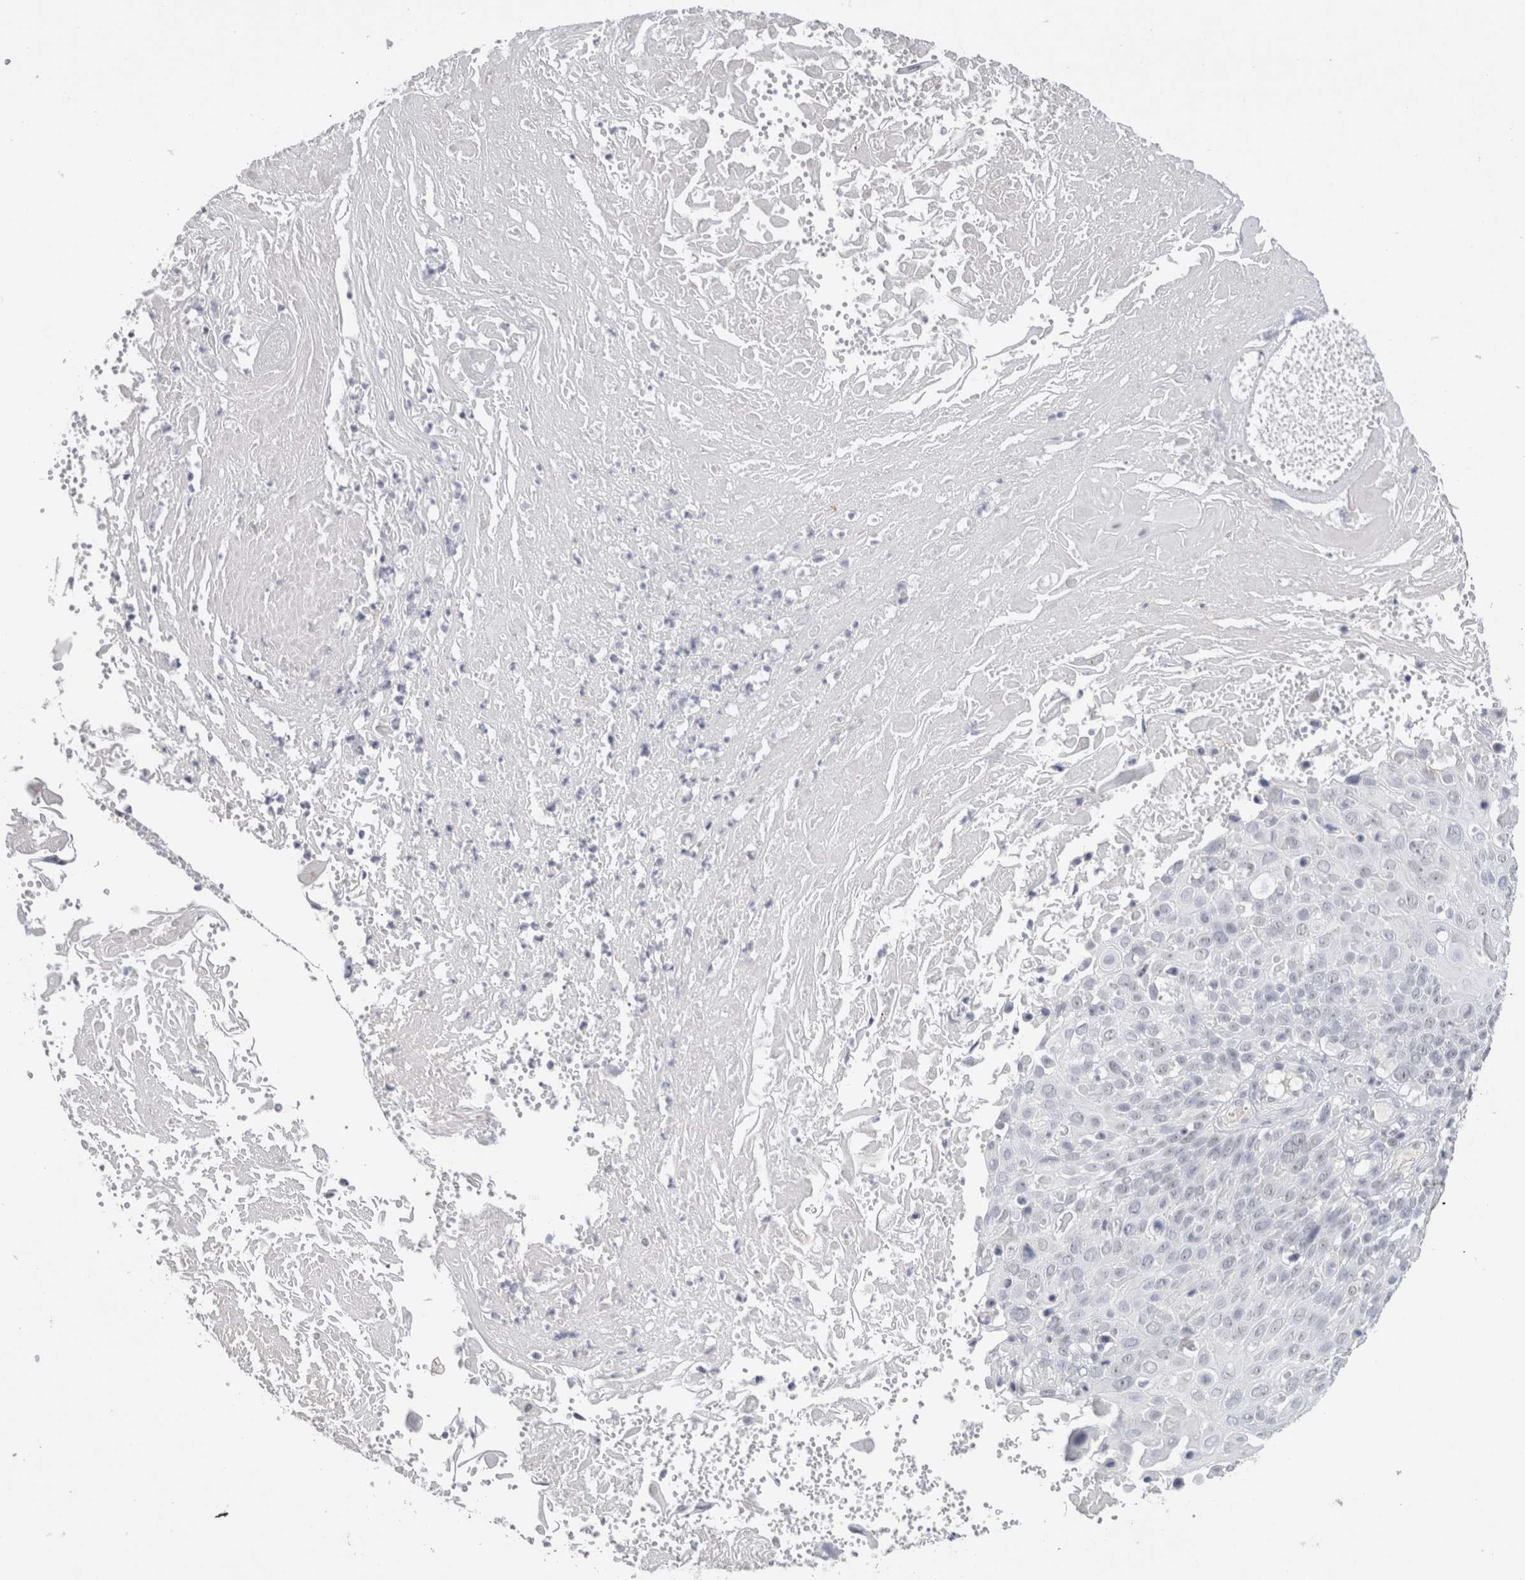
{"staining": {"intensity": "negative", "quantity": "none", "location": "none"}, "tissue": "cervical cancer", "cell_type": "Tumor cells", "image_type": "cancer", "snomed": [{"axis": "morphology", "description": "Squamous cell carcinoma, NOS"}, {"axis": "topography", "description": "Cervix"}], "caption": "Cervical cancer stained for a protein using IHC reveals no staining tumor cells.", "gene": "CADM3", "patient": {"sex": "female", "age": 74}}